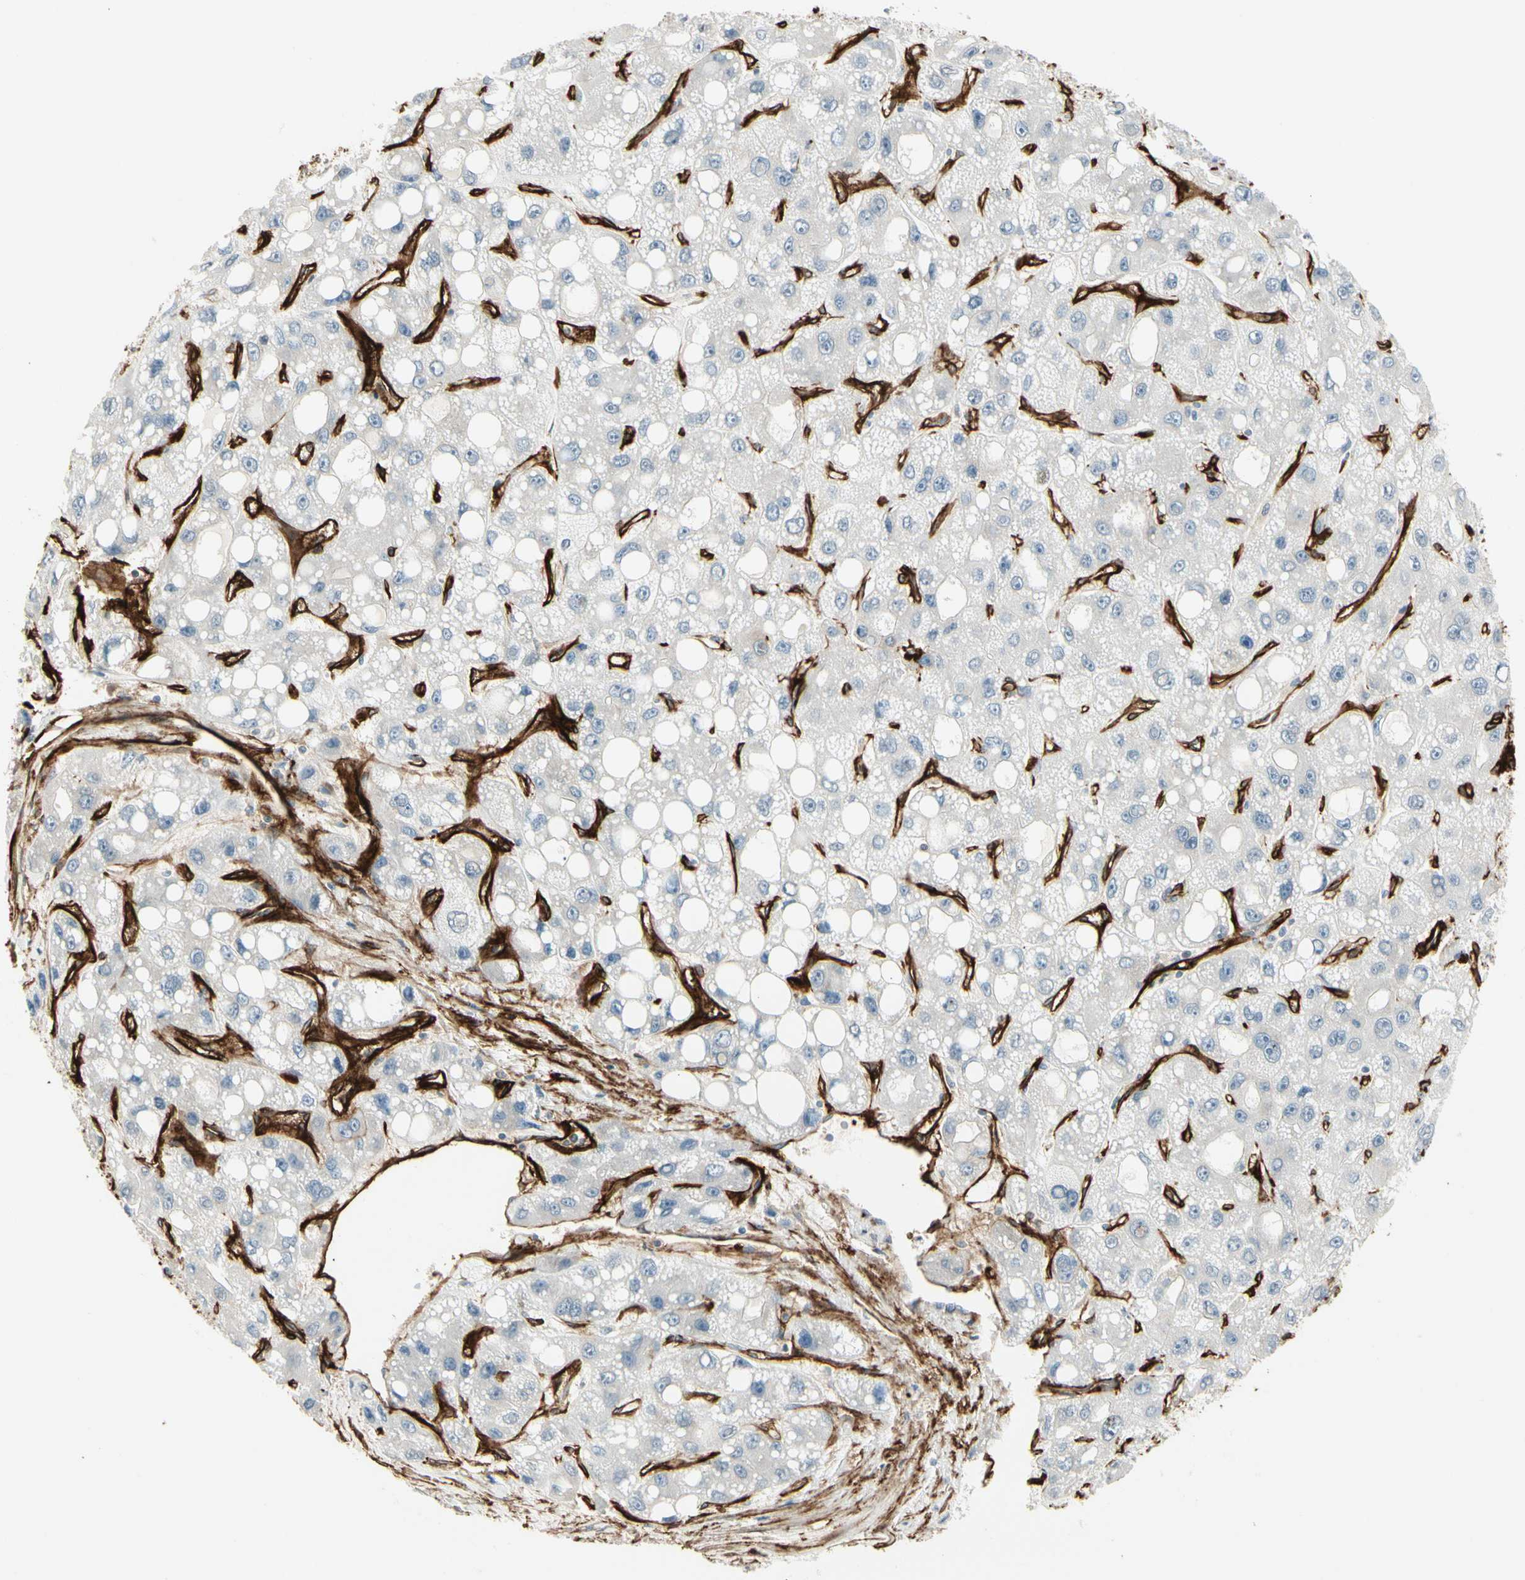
{"staining": {"intensity": "negative", "quantity": "none", "location": "none"}, "tissue": "liver cancer", "cell_type": "Tumor cells", "image_type": "cancer", "snomed": [{"axis": "morphology", "description": "Carcinoma, Hepatocellular, NOS"}, {"axis": "topography", "description": "Liver"}], "caption": "Immunohistochemical staining of liver cancer demonstrates no significant positivity in tumor cells.", "gene": "MCAM", "patient": {"sex": "male", "age": 55}}